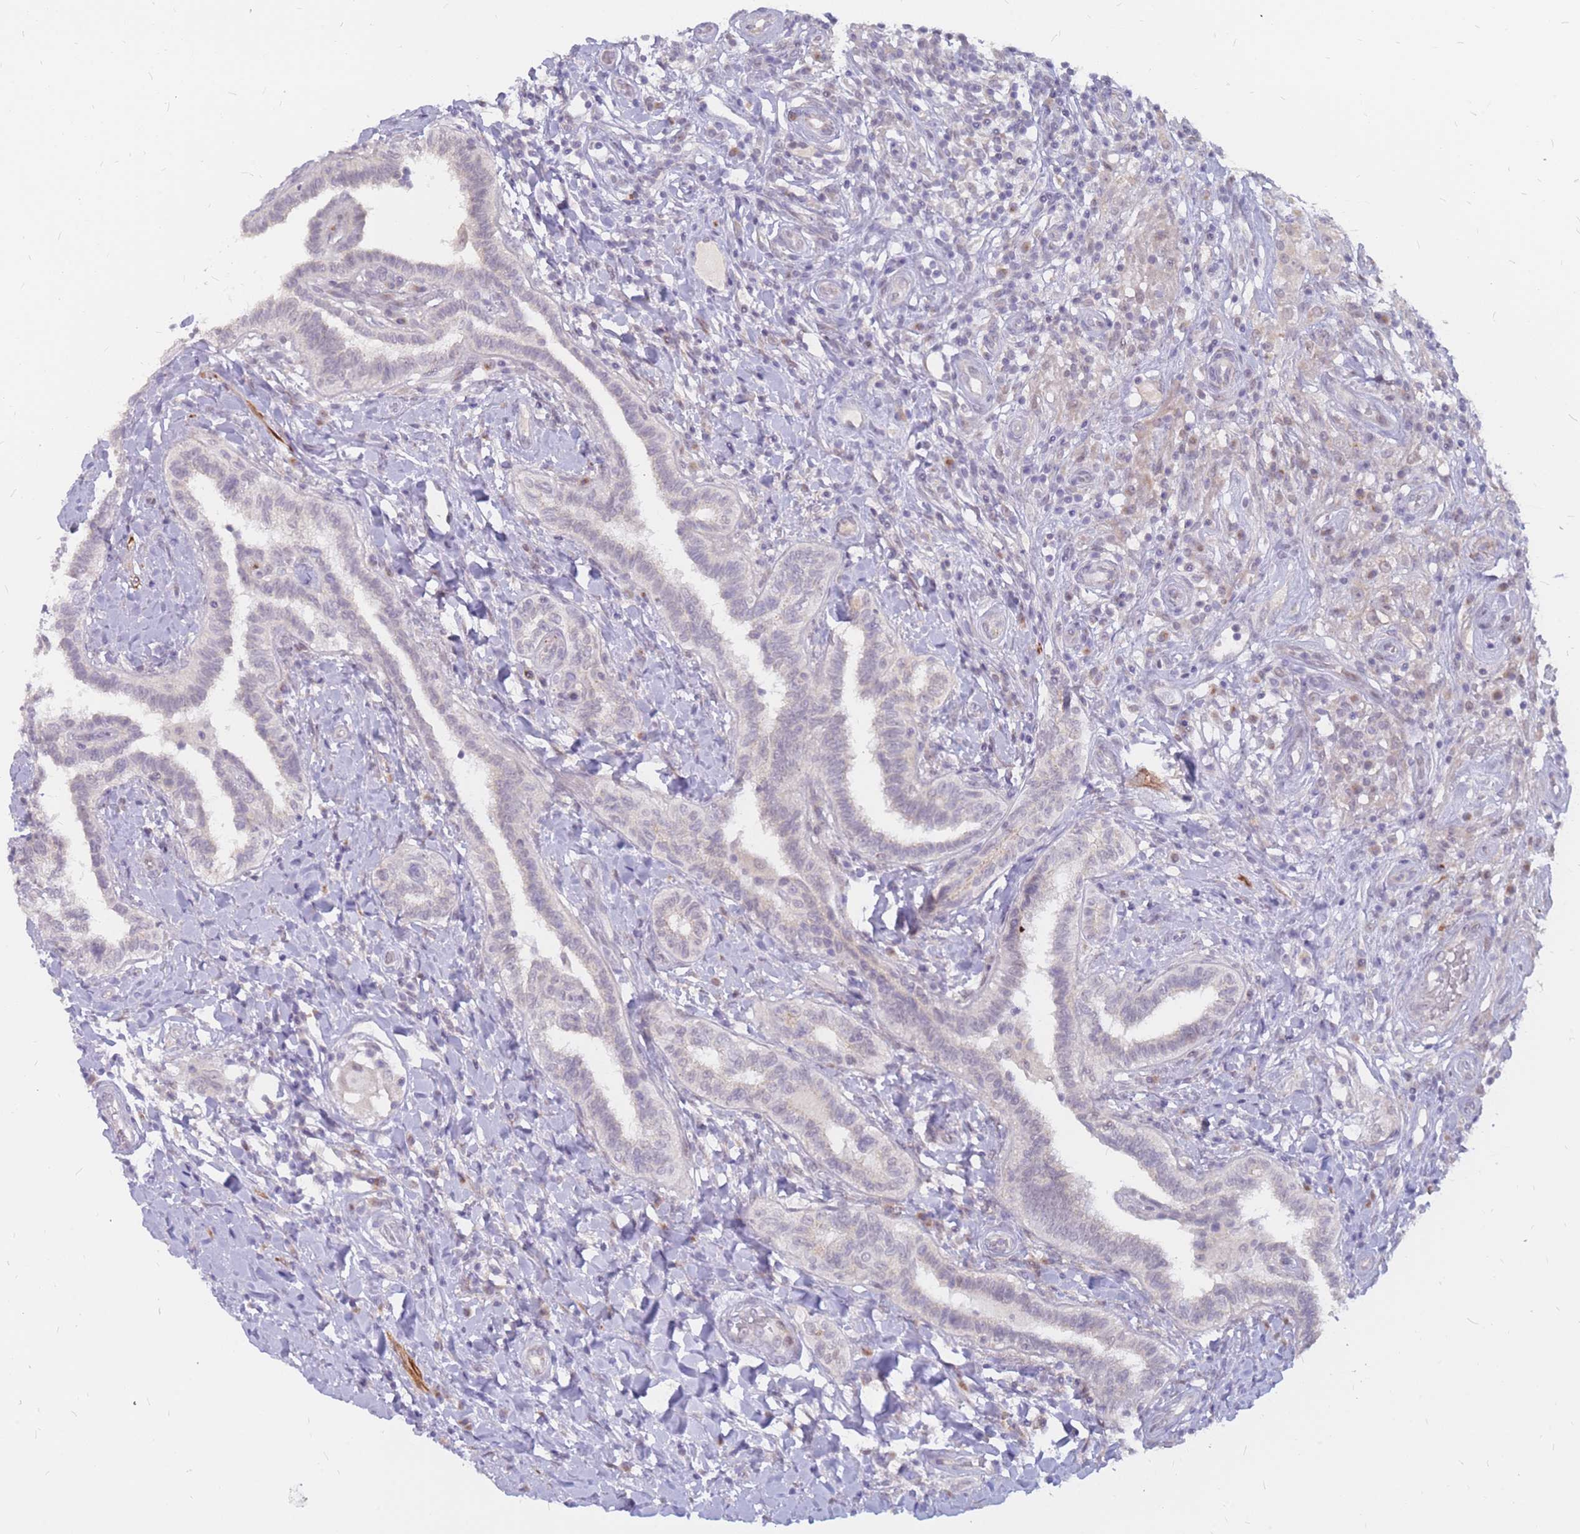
{"staining": {"intensity": "negative", "quantity": "none", "location": "none"}, "tissue": "testis cancer", "cell_type": "Tumor cells", "image_type": "cancer", "snomed": [{"axis": "morphology", "description": "Seminoma, NOS"}, {"axis": "topography", "description": "Testis"}], "caption": "Immunohistochemistry of human testis cancer (seminoma) reveals no positivity in tumor cells.", "gene": "ADD2", "patient": {"sex": "male", "age": 49}}